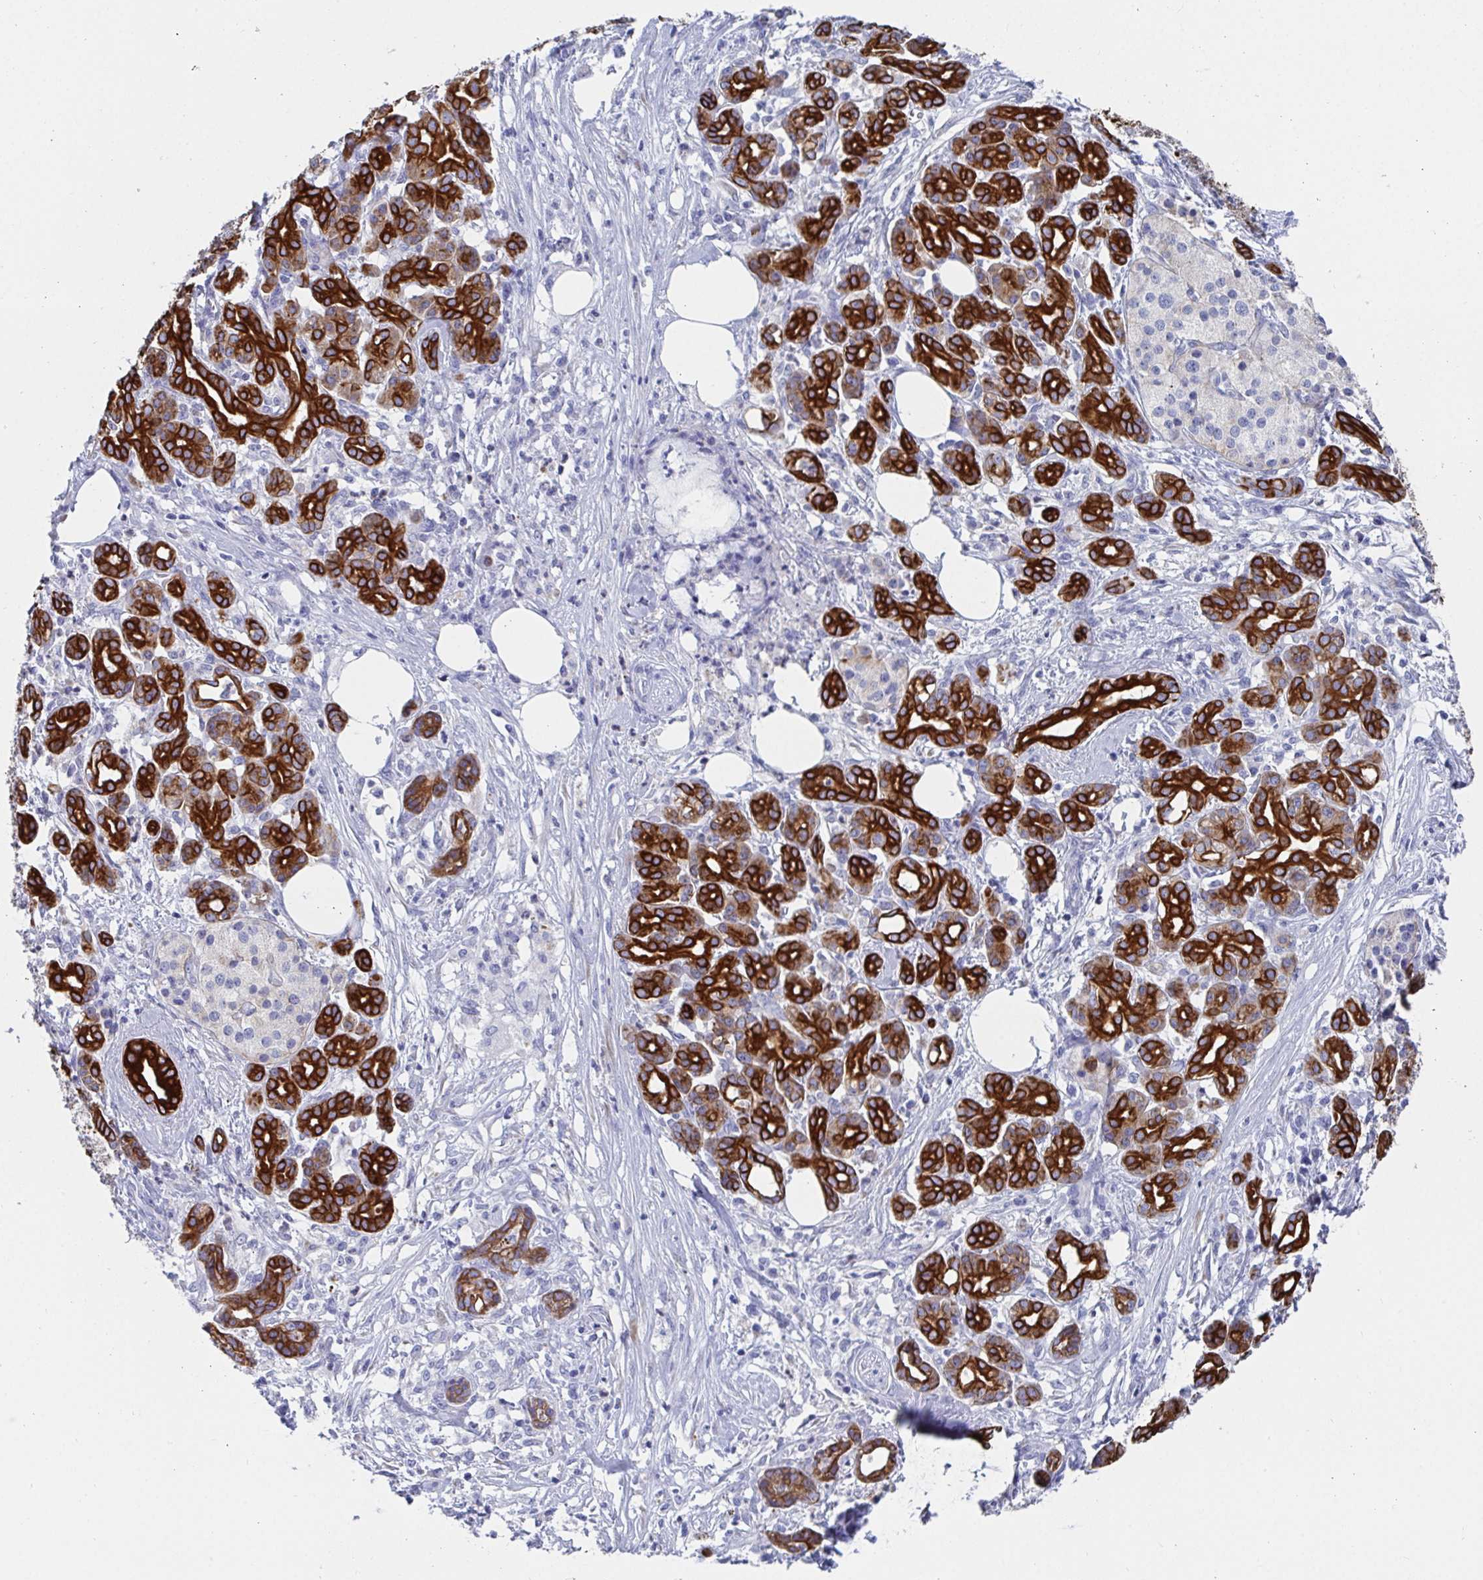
{"staining": {"intensity": "strong", "quantity": ">75%", "location": "cytoplasmic/membranous"}, "tissue": "pancreatic cancer", "cell_type": "Tumor cells", "image_type": "cancer", "snomed": [{"axis": "morphology", "description": "Adenocarcinoma, NOS"}, {"axis": "topography", "description": "Pancreas"}], "caption": "Protein analysis of pancreatic cancer (adenocarcinoma) tissue displays strong cytoplasmic/membranous expression in approximately >75% of tumor cells.", "gene": "CLDN8", "patient": {"sex": "female", "age": 66}}